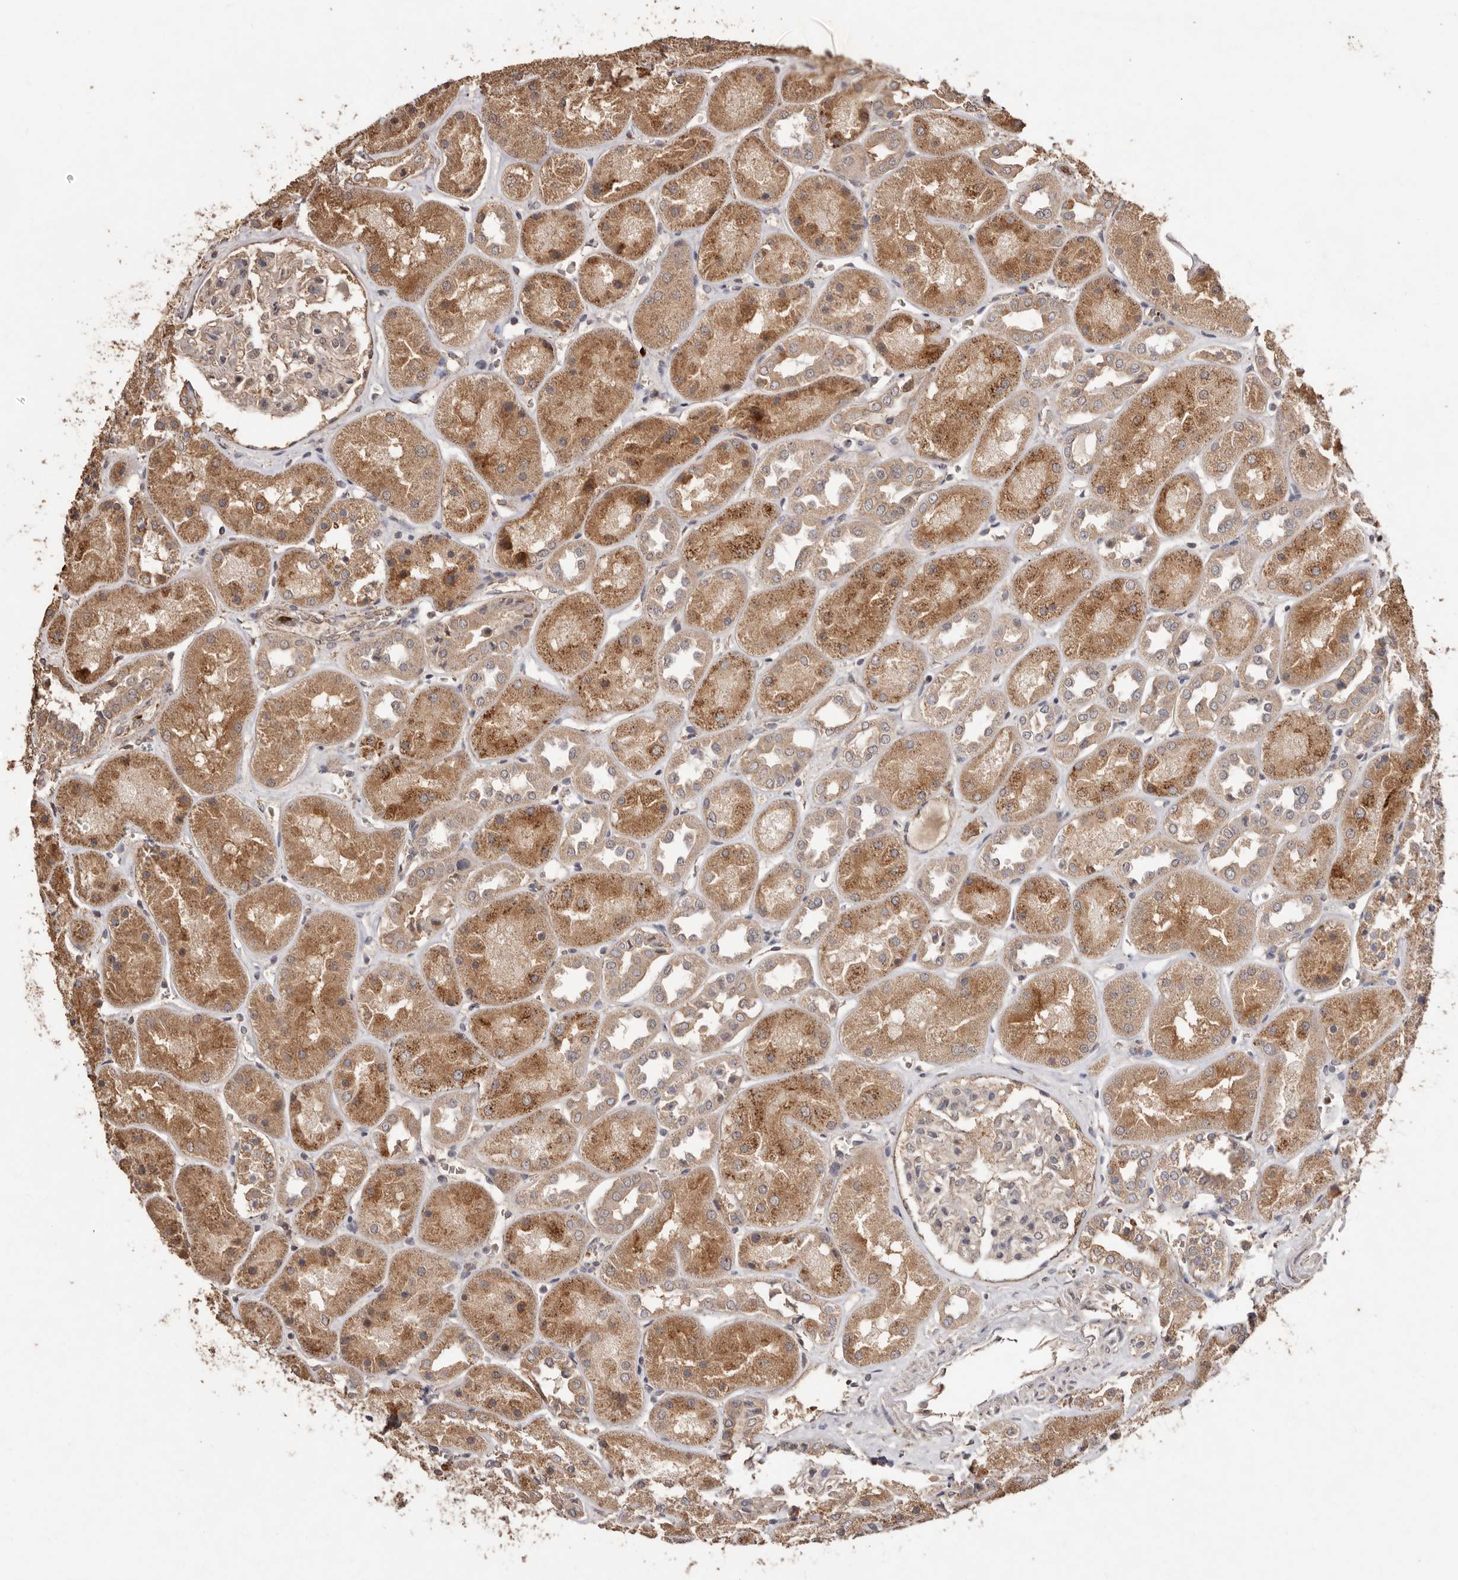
{"staining": {"intensity": "weak", "quantity": "25%-75%", "location": "cytoplasmic/membranous"}, "tissue": "kidney", "cell_type": "Cells in glomeruli", "image_type": "normal", "snomed": [{"axis": "morphology", "description": "Normal tissue, NOS"}, {"axis": "topography", "description": "Kidney"}], "caption": "Immunohistochemical staining of benign kidney demonstrates low levels of weak cytoplasmic/membranous staining in approximately 25%-75% of cells in glomeruli. Nuclei are stained in blue.", "gene": "GRAMD2A", "patient": {"sex": "male", "age": 70}}